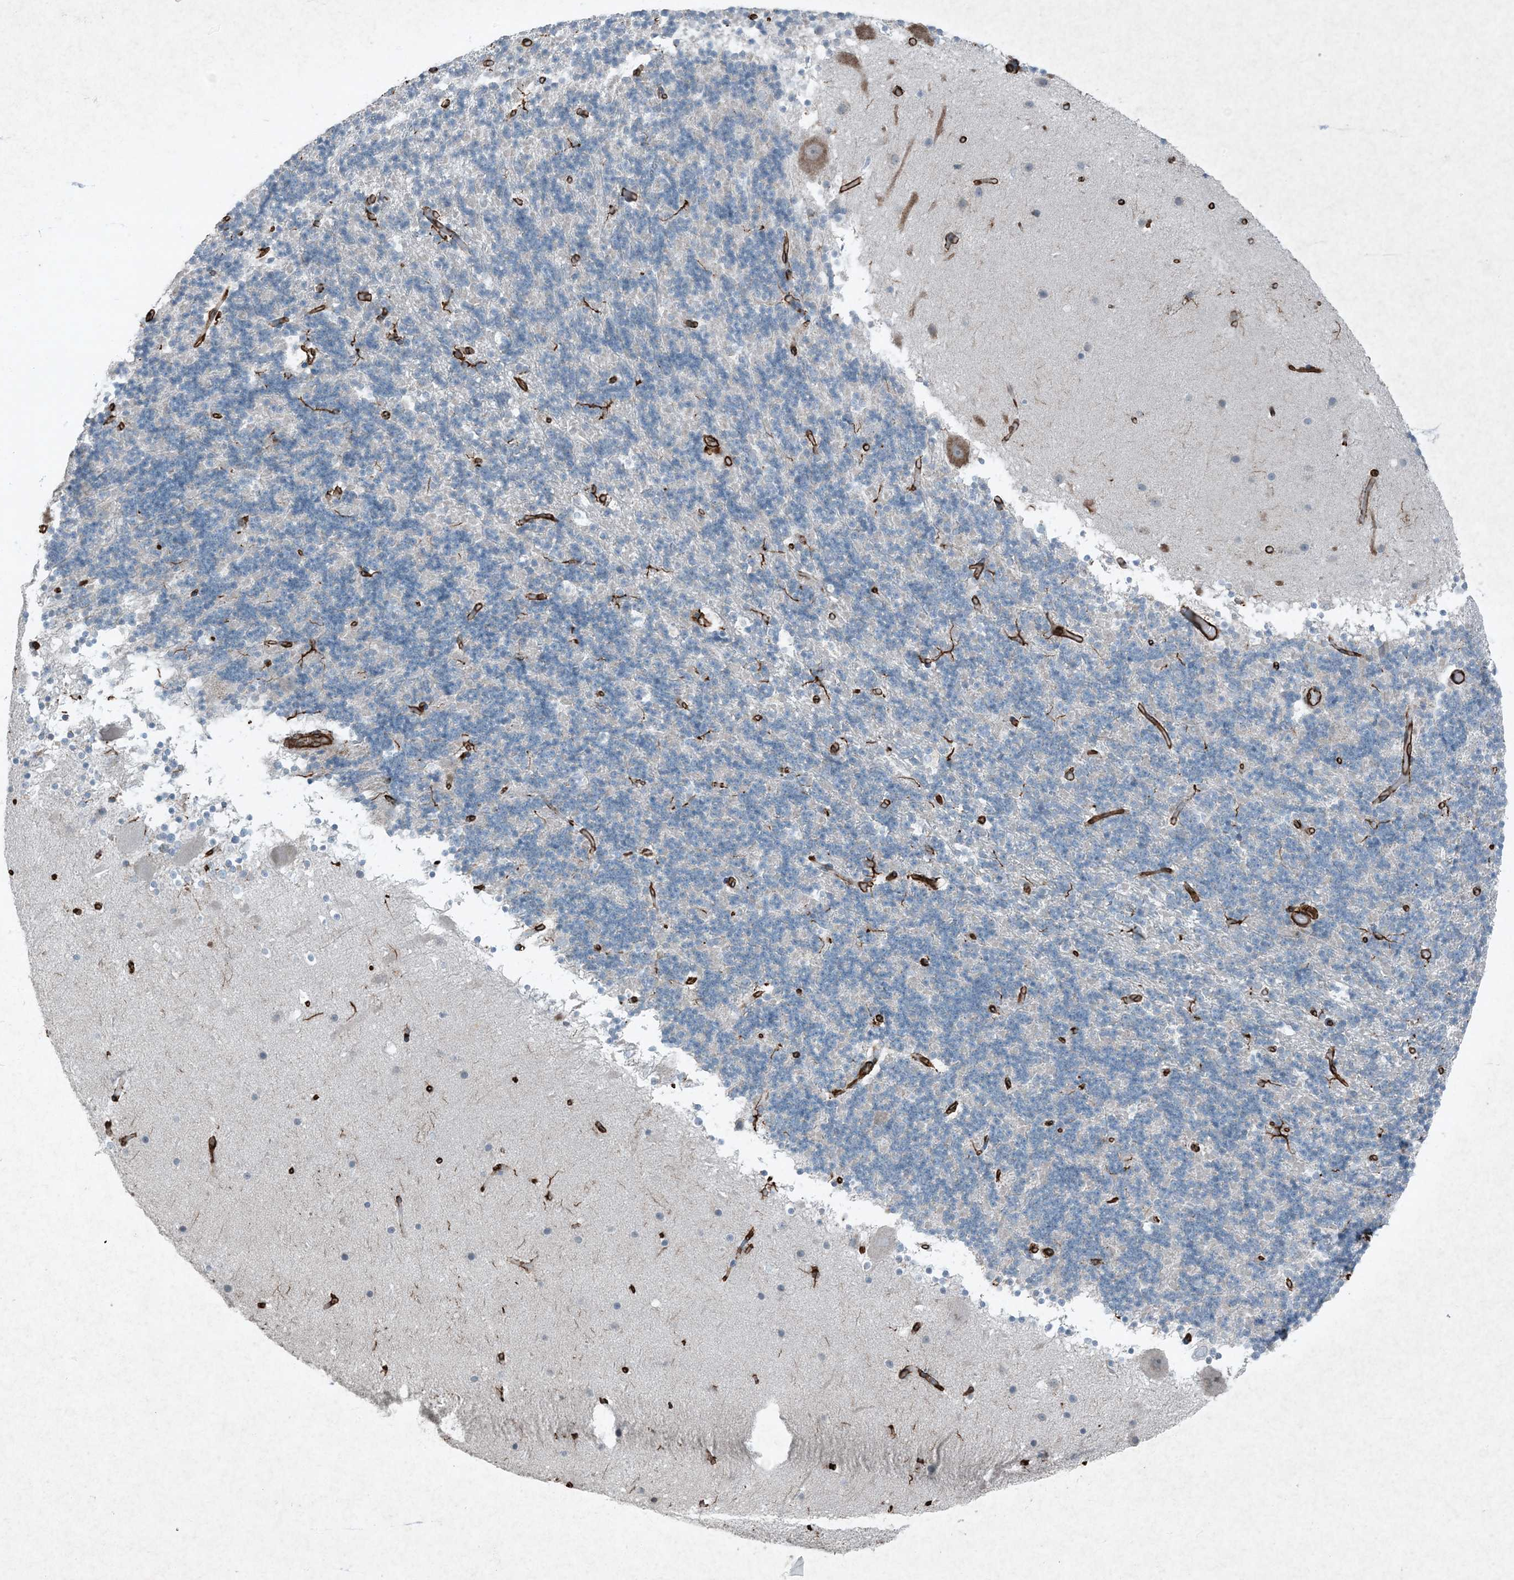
{"staining": {"intensity": "negative", "quantity": "none", "location": "none"}, "tissue": "cerebellum", "cell_type": "Cells in granular layer", "image_type": "normal", "snomed": [{"axis": "morphology", "description": "Normal tissue, NOS"}, {"axis": "topography", "description": "Cerebellum"}], "caption": "Immunohistochemical staining of unremarkable human cerebellum reveals no significant staining in cells in granular layer.", "gene": "RYK", "patient": {"sex": "male", "age": 57}}